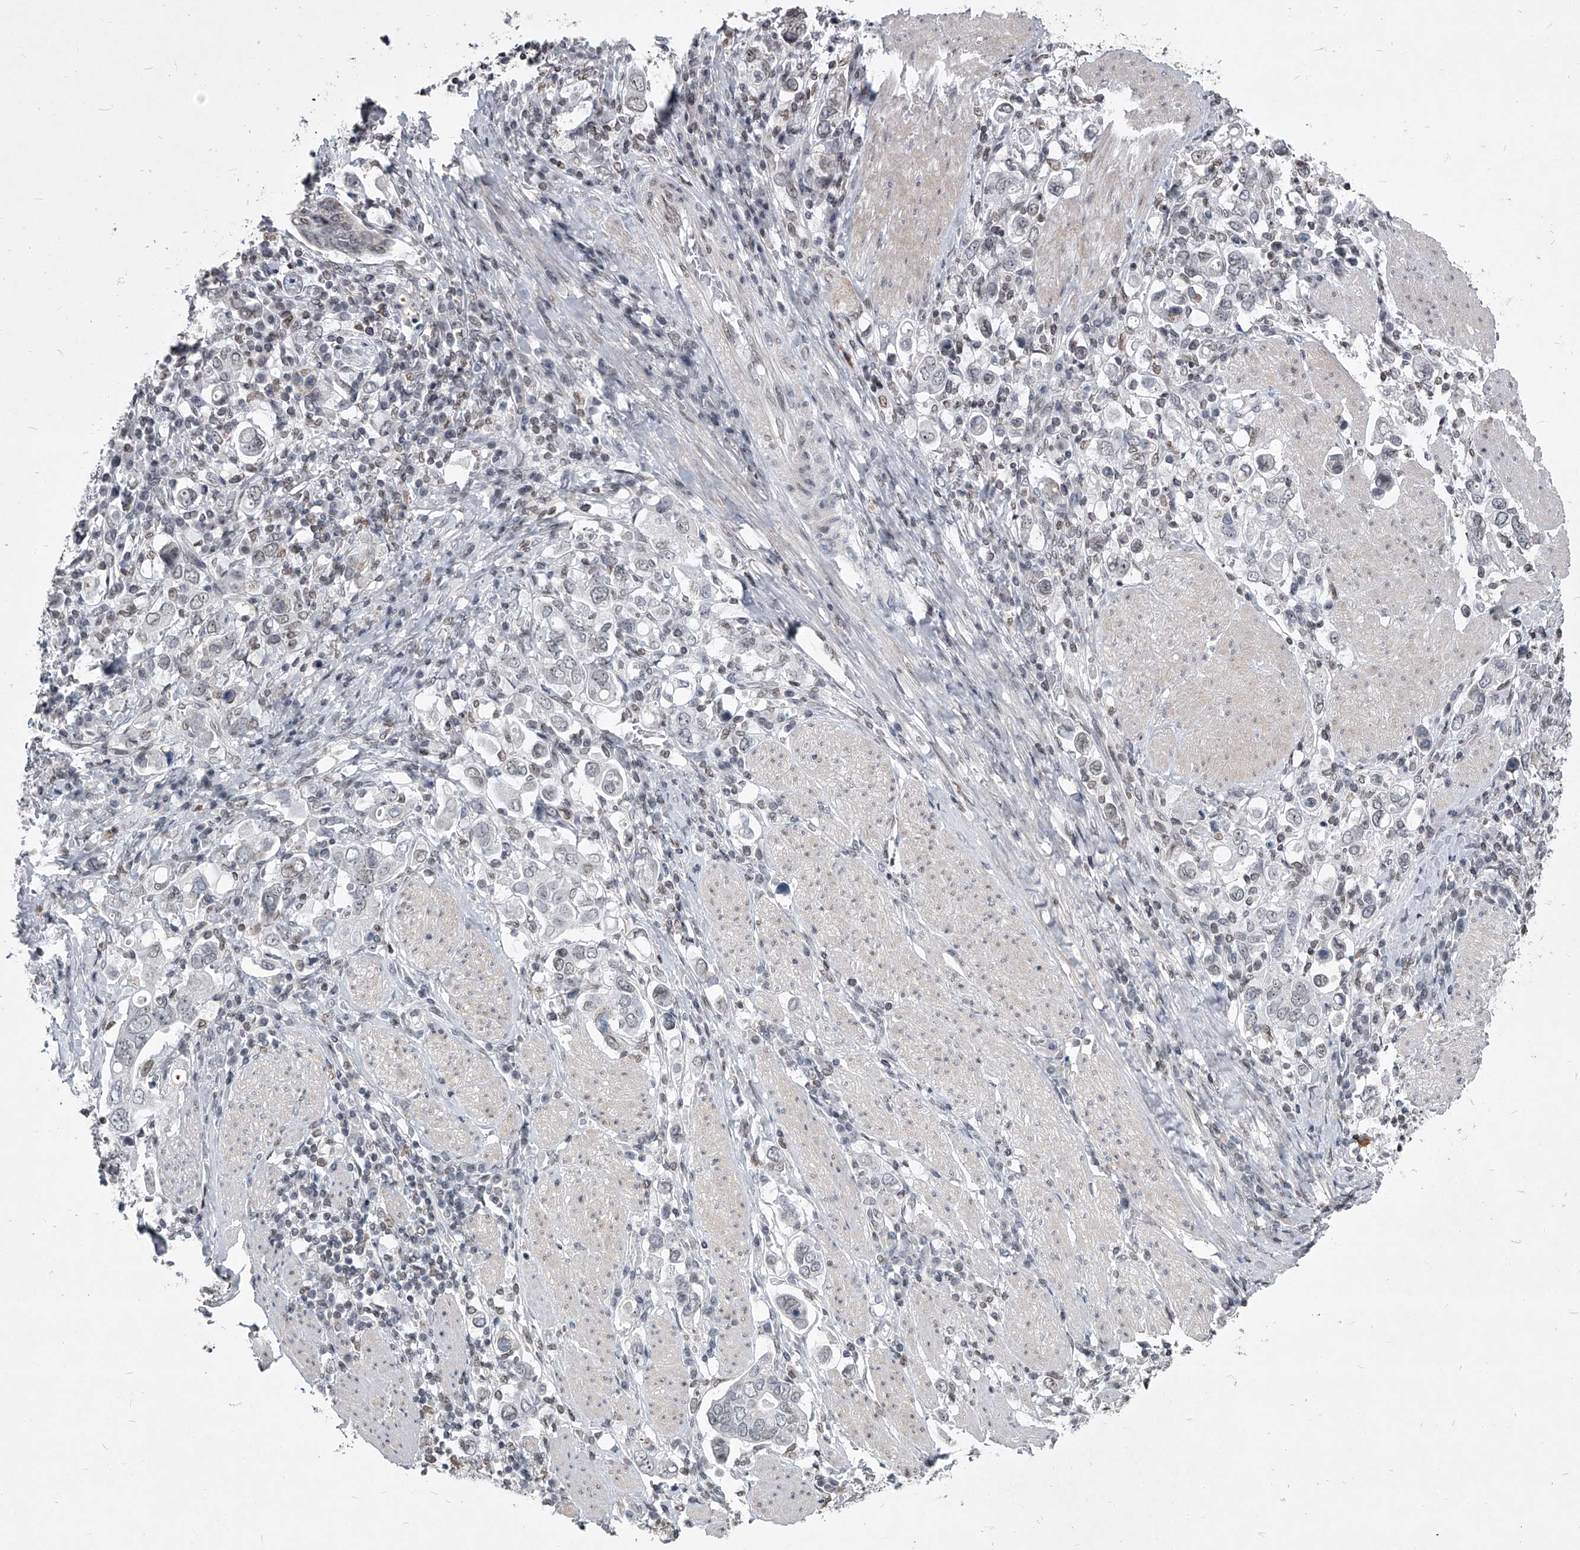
{"staining": {"intensity": "negative", "quantity": "none", "location": "none"}, "tissue": "stomach cancer", "cell_type": "Tumor cells", "image_type": "cancer", "snomed": [{"axis": "morphology", "description": "Adenocarcinoma, NOS"}, {"axis": "topography", "description": "Stomach, upper"}], "caption": "There is no significant staining in tumor cells of stomach adenocarcinoma.", "gene": "PPIL4", "patient": {"sex": "male", "age": 62}}